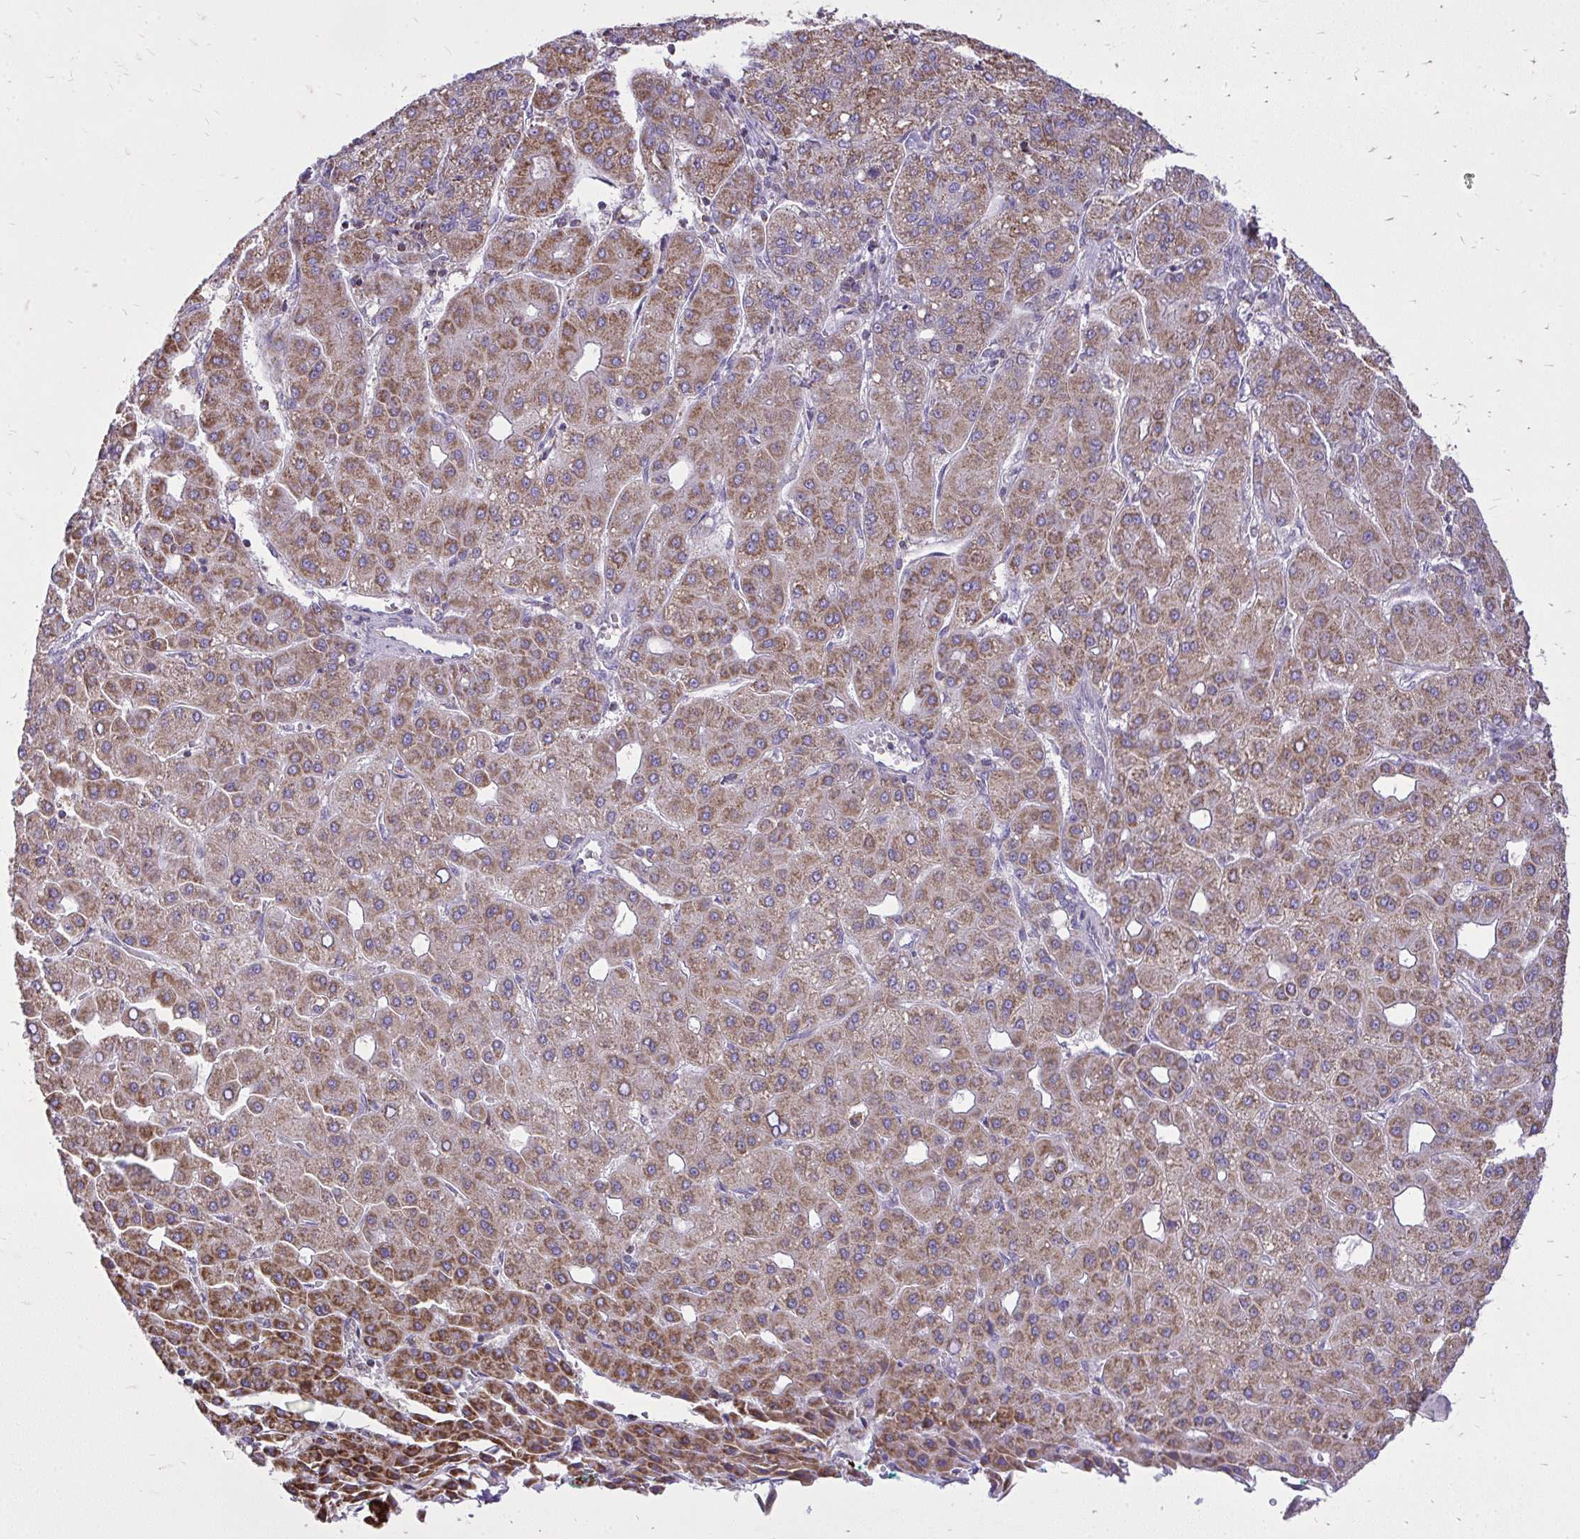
{"staining": {"intensity": "moderate", "quantity": ">75%", "location": "cytoplasmic/membranous"}, "tissue": "liver cancer", "cell_type": "Tumor cells", "image_type": "cancer", "snomed": [{"axis": "morphology", "description": "Carcinoma, Hepatocellular, NOS"}, {"axis": "topography", "description": "Liver"}], "caption": "The image exhibits staining of hepatocellular carcinoma (liver), revealing moderate cytoplasmic/membranous protein positivity (brown color) within tumor cells.", "gene": "SPTBN2", "patient": {"sex": "male", "age": 65}}